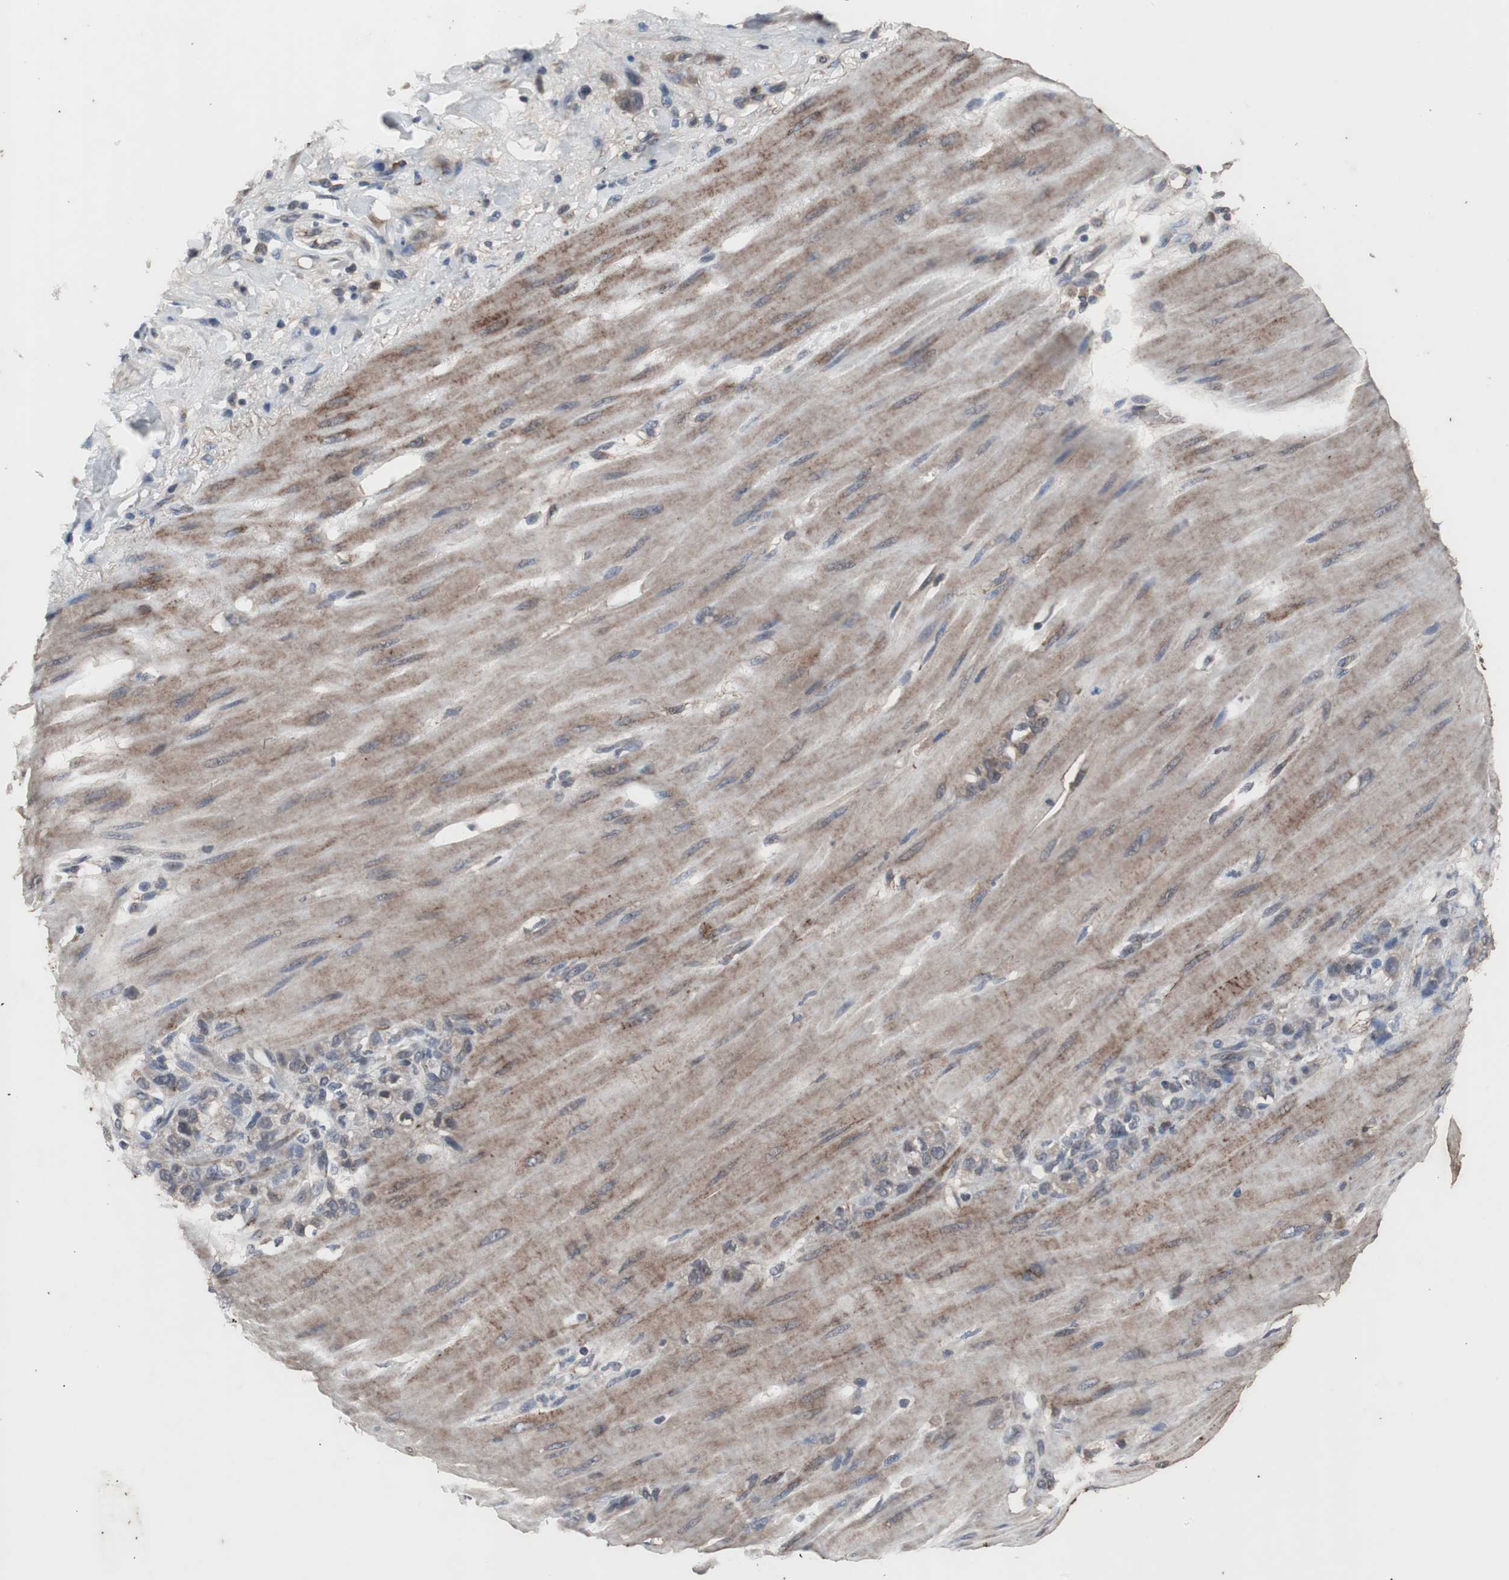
{"staining": {"intensity": "weak", "quantity": "25%-75%", "location": "cytoplasmic/membranous"}, "tissue": "stomach cancer", "cell_type": "Tumor cells", "image_type": "cancer", "snomed": [{"axis": "morphology", "description": "Adenocarcinoma, NOS"}, {"axis": "topography", "description": "Stomach"}], "caption": "Brown immunohistochemical staining in adenocarcinoma (stomach) displays weak cytoplasmic/membranous expression in about 25%-75% of tumor cells. Immunohistochemistry (ihc) stains the protein of interest in brown and the nuclei are stained blue.", "gene": "CRADD", "patient": {"sex": "male", "age": 82}}